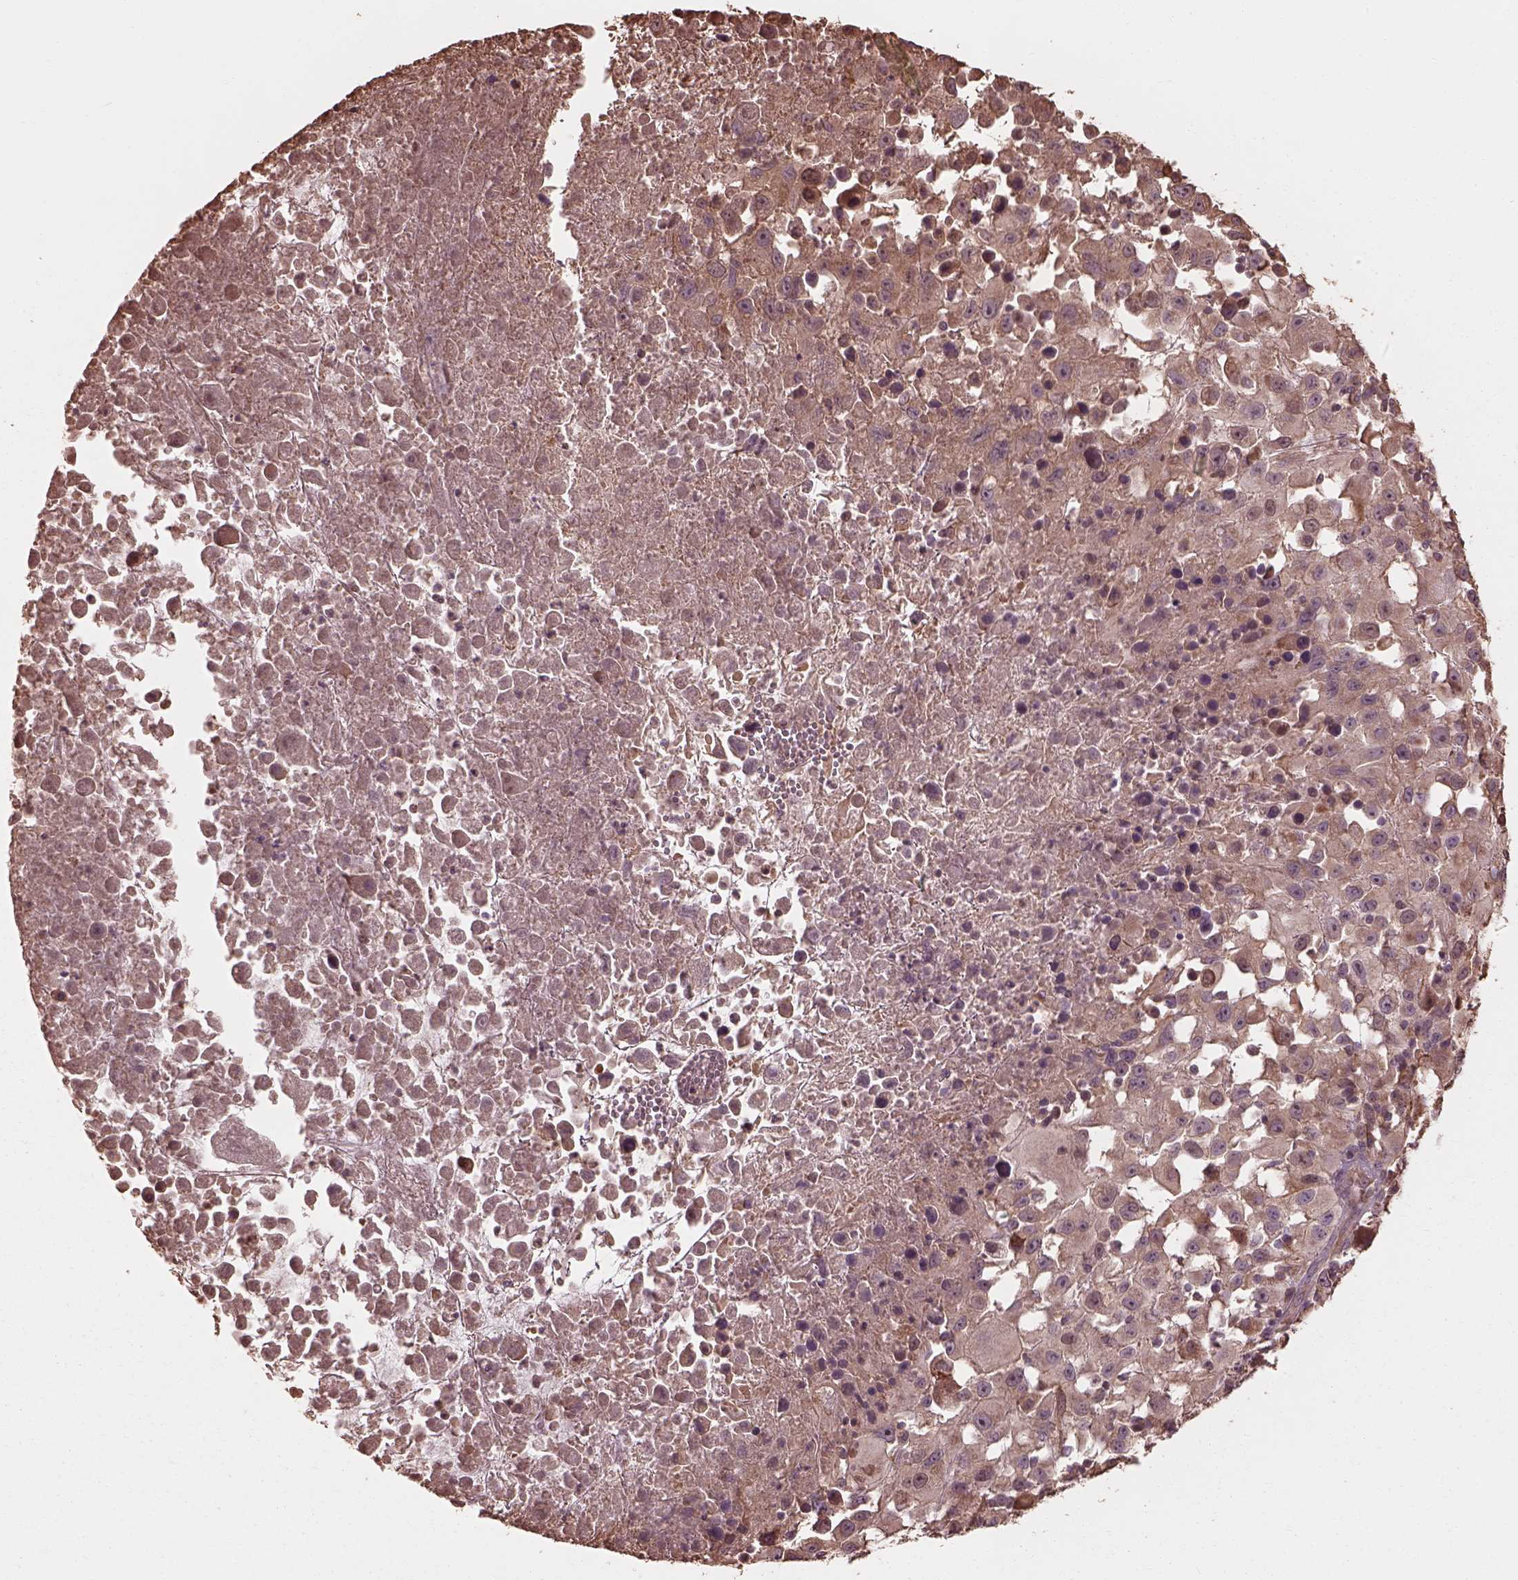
{"staining": {"intensity": "moderate", "quantity": "25%-75%", "location": "cytoplasmic/membranous"}, "tissue": "melanoma", "cell_type": "Tumor cells", "image_type": "cancer", "snomed": [{"axis": "morphology", "description": "Malignant melanoma, Metastatic site"}, {"axis": "topography", "description": "Soft tissue"}], "caption": "Immunohistochemistry (IHC) image of neoplastic tissue: human melanoma stained using immunohistochemistry displays medium levels of moderate protein expression localized specifically in the cytoplasmic/membranous of tumor cells, appearing as a cytoplasmic/membranous brown color.", "gene": "METTL4", "patient": {"sex": "male", "age": 50}}